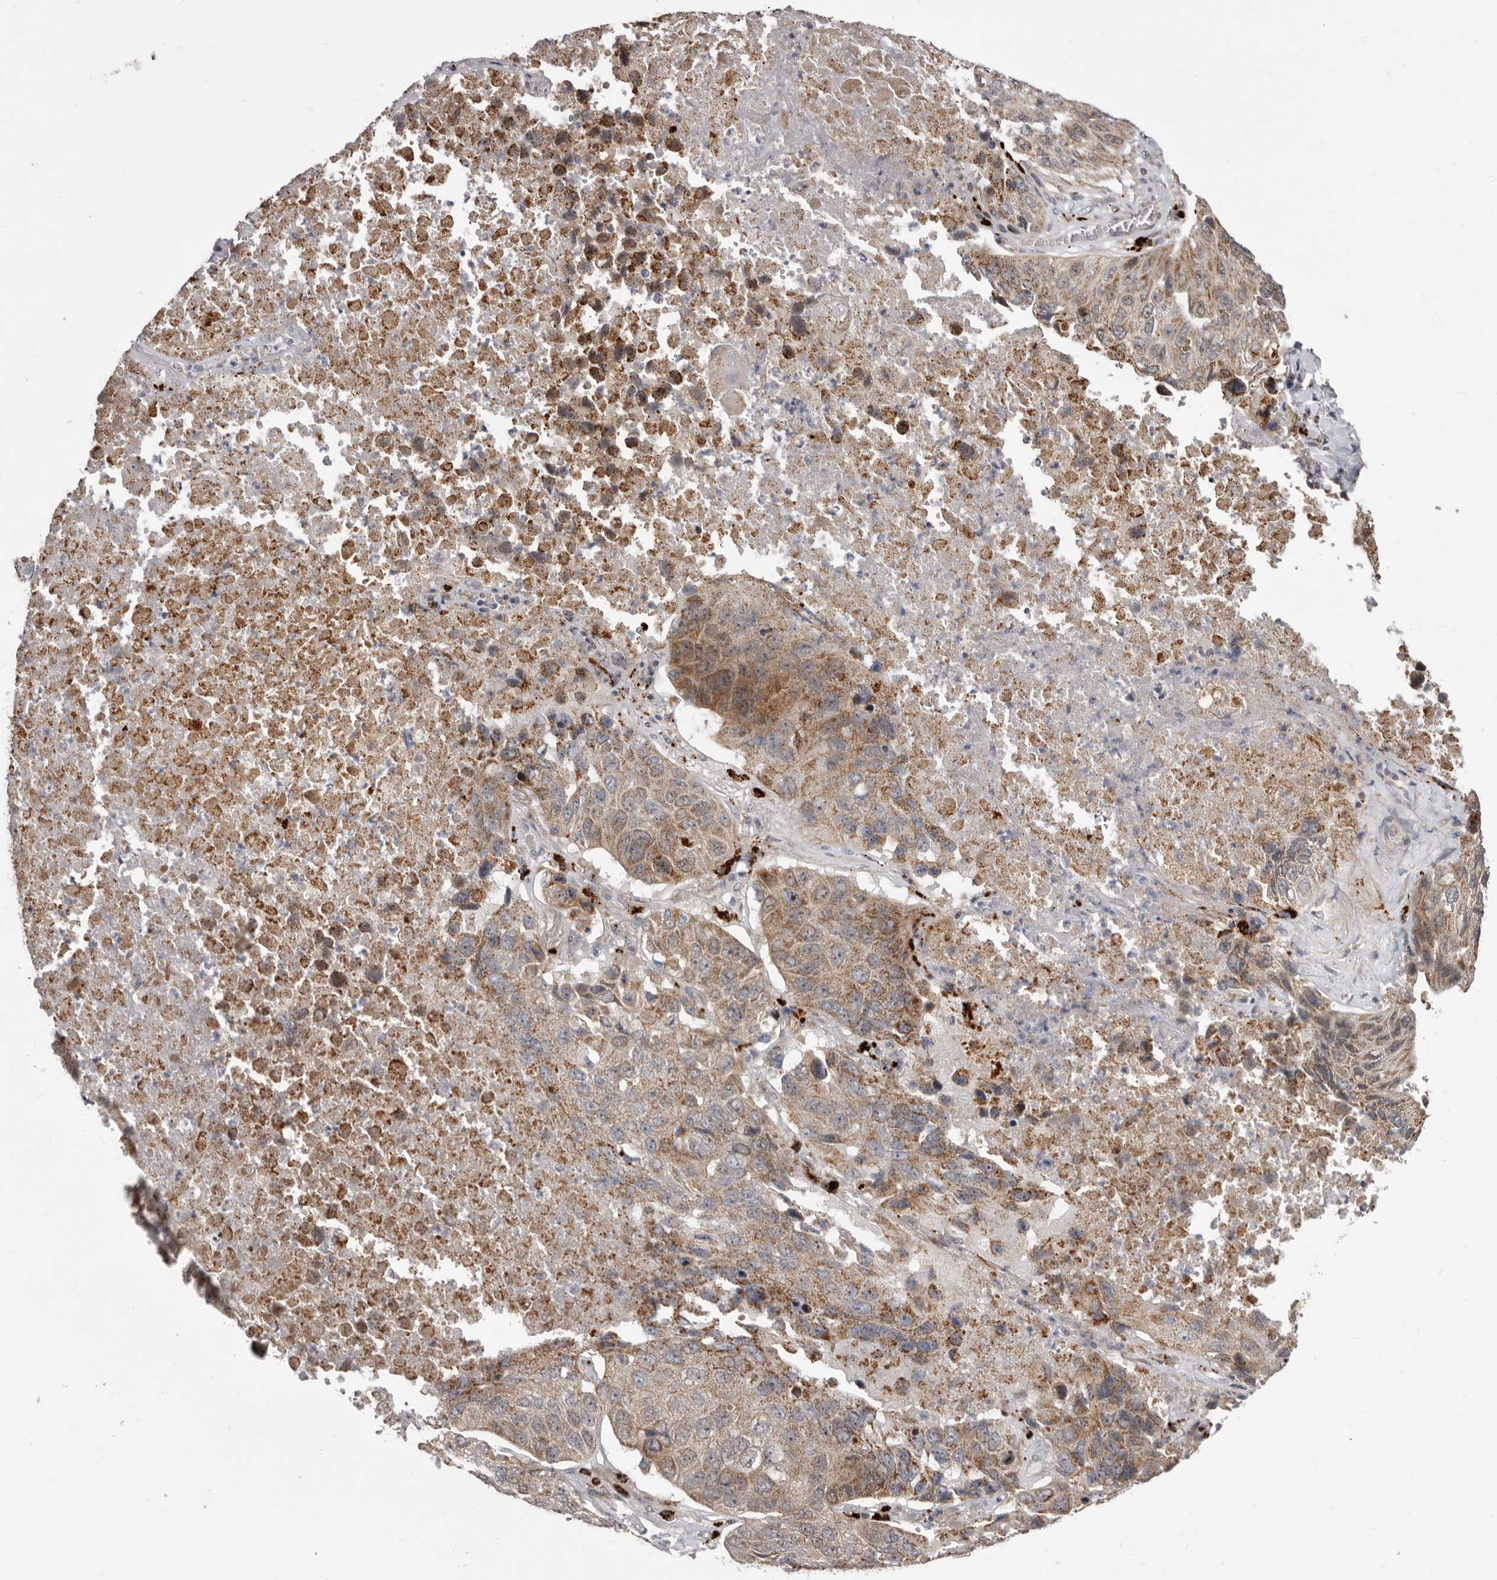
{"staining": {"intensity": "moderate", "quantity": ">75%", "location": "cytoplasmic/membranous"}, "tissue": "lung cancer", "cell_type": "Tumor cells", "image_type": "cancer", "snomed": [{"axis": "morphology", "description": "Squamous cell carcinoma, NOS"}, {"axis": "topography", "description": "Lung"}], "caption": "Lung cancer stained with a protein marker exhibits moderate staining in tumor cells.", "gene": "SMC4", "patient": {"sex": "male", "age": 61}}